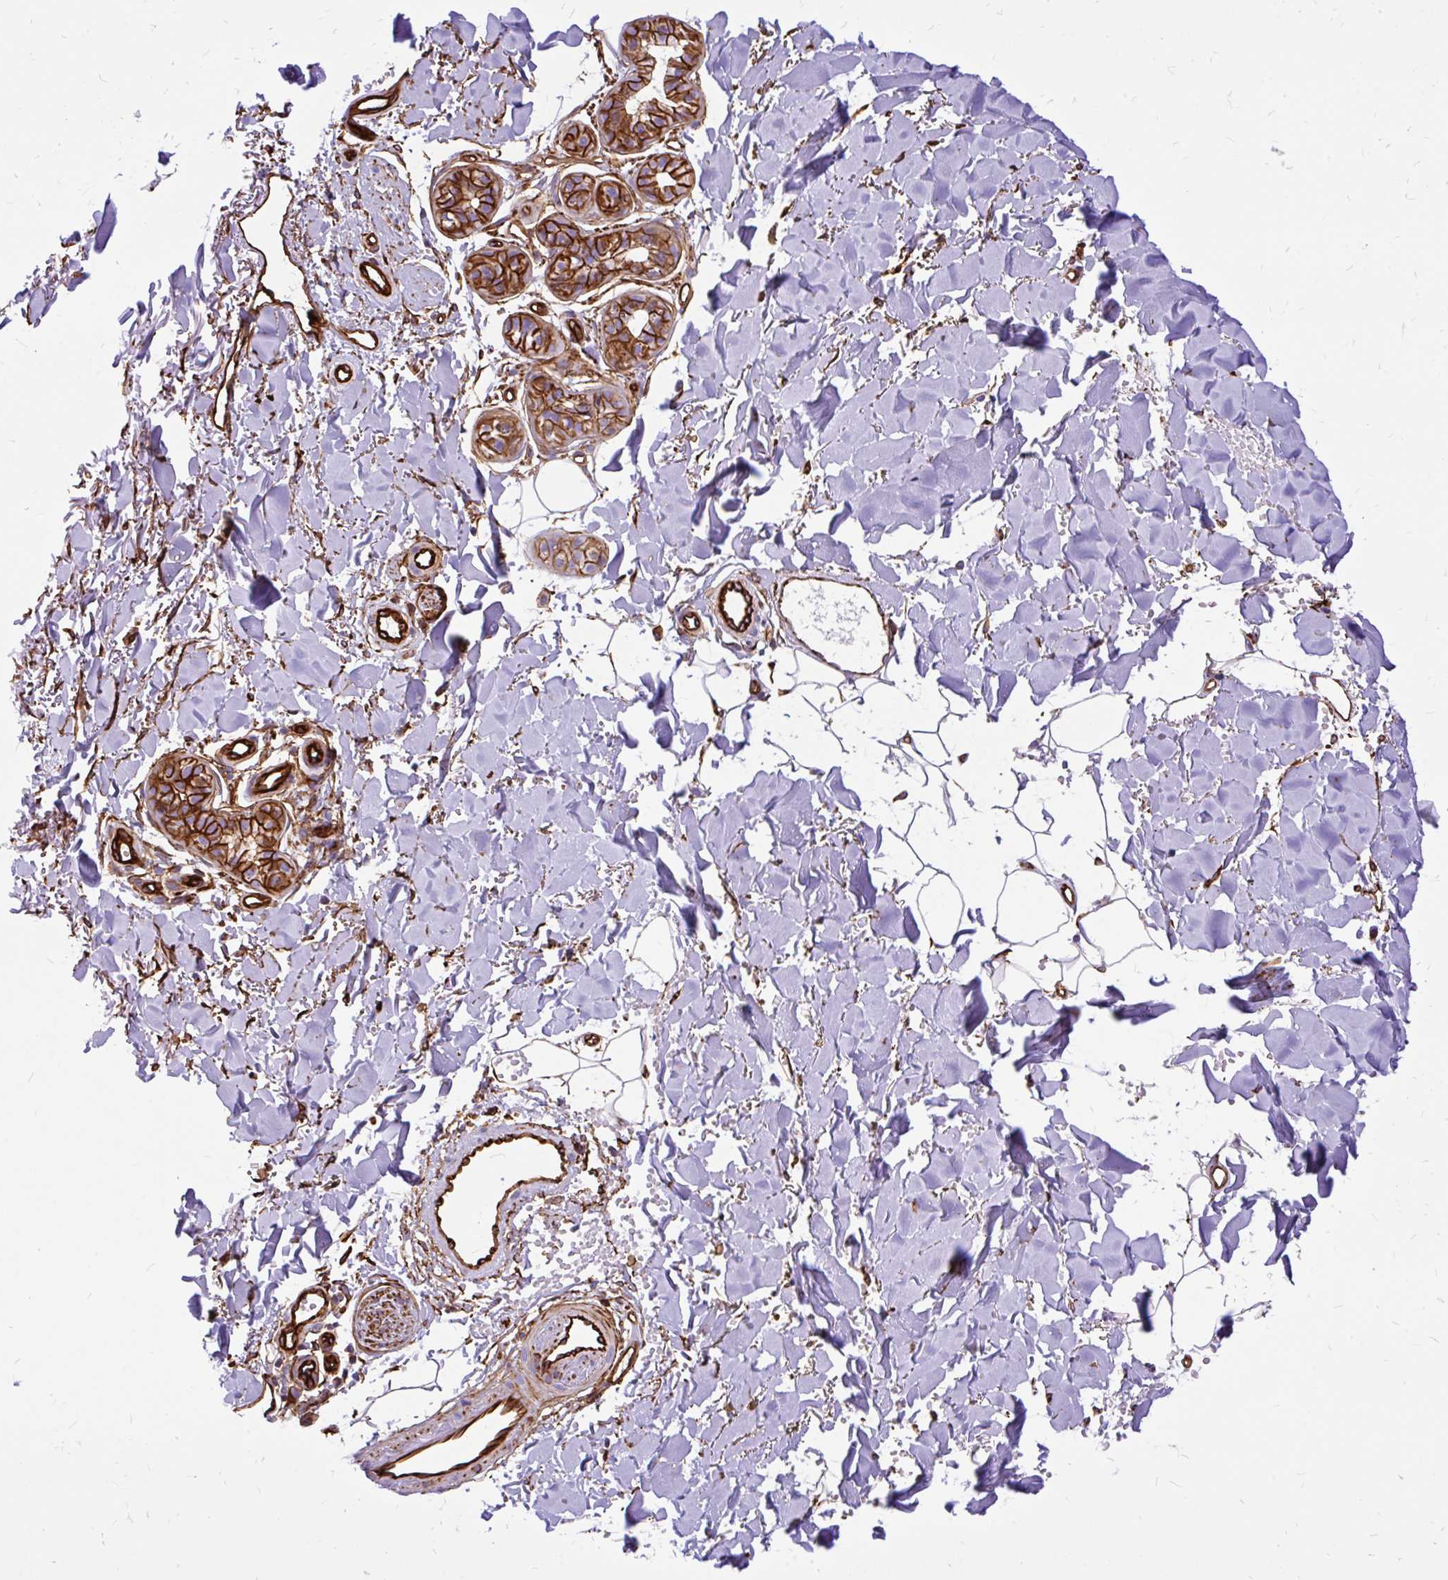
{"staining": {"intensity": "strong", "quantity": ">75%", "location": "cytoplasmic/membranous"}, "tissue": "skin cancer", "cell_type": "Tumor cells", "image_type": "cancer", "snomed": [{"axis": "morphology", "description": "Basal cell carcinoma"}, {"axis": "topography", "description": "Skin"}], "caption": "Immunohistochemical staining of skin cancer (basal cell carcinoma) shows high levels of strong cytoplasmic/membranous protein positivity in about >75% of tumor cells.", "gene": "MAP1LC3B", "patient": {"sex": "female", "age": 82}}